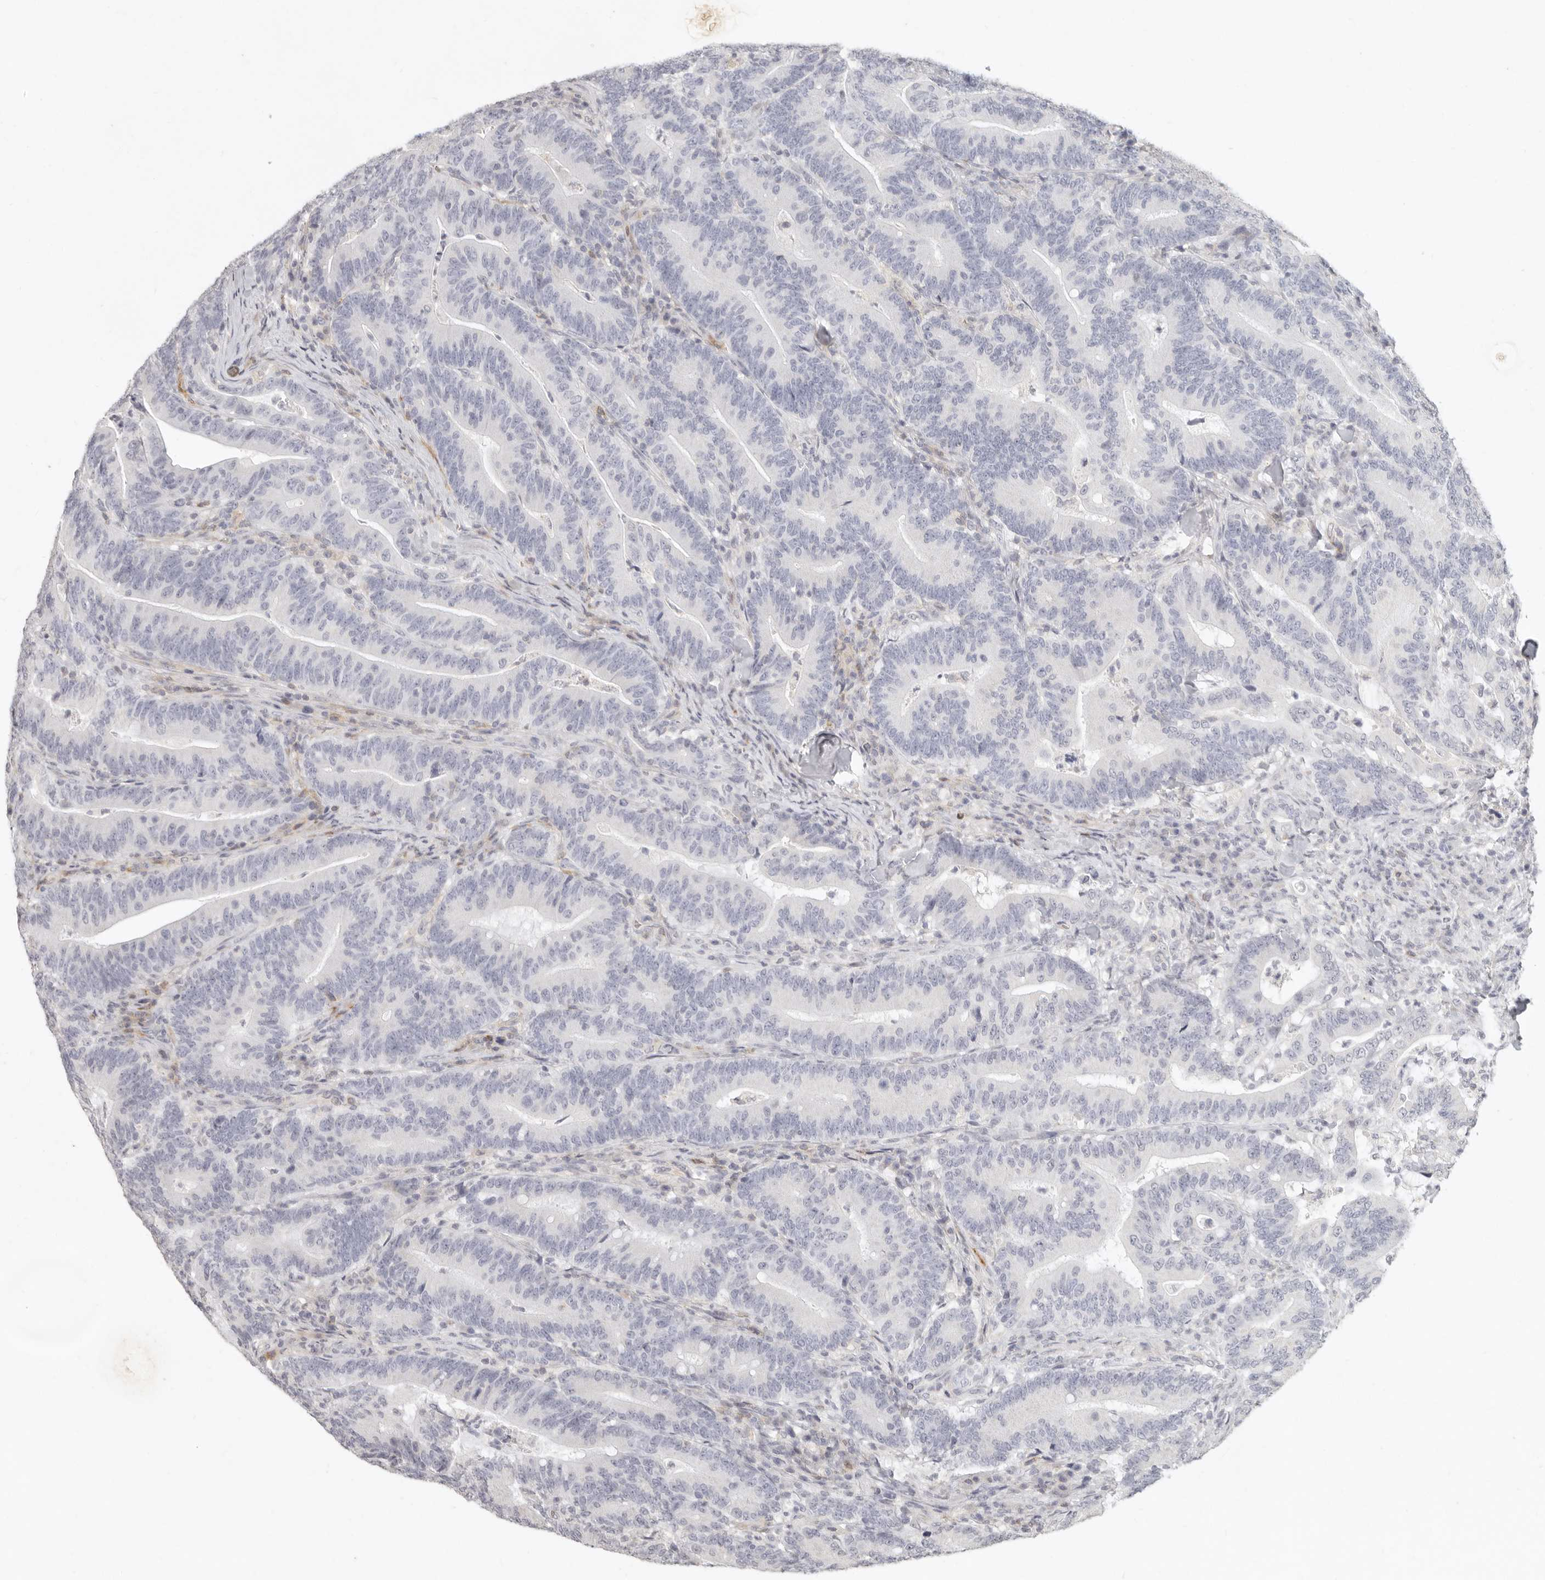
{"staining": {"intensity": "negative", "quantity": "none", "location": "none"}, "tissue": "colorectal cancer", "cell_type": "Tumor cells", "image_type": "cancer", "snomed": [{"axis": "morphology", "description": "Adenocarcinoma, NOS"}, {"axis": "topography", "description": "Colon"}], "caption": "DAB immunohistochemical staining of colorectal adenocarcinoma shows no significant staining in tumor cells.", "gene": "NIBAN1", "patient": {"sex": "female", "age": 66}}